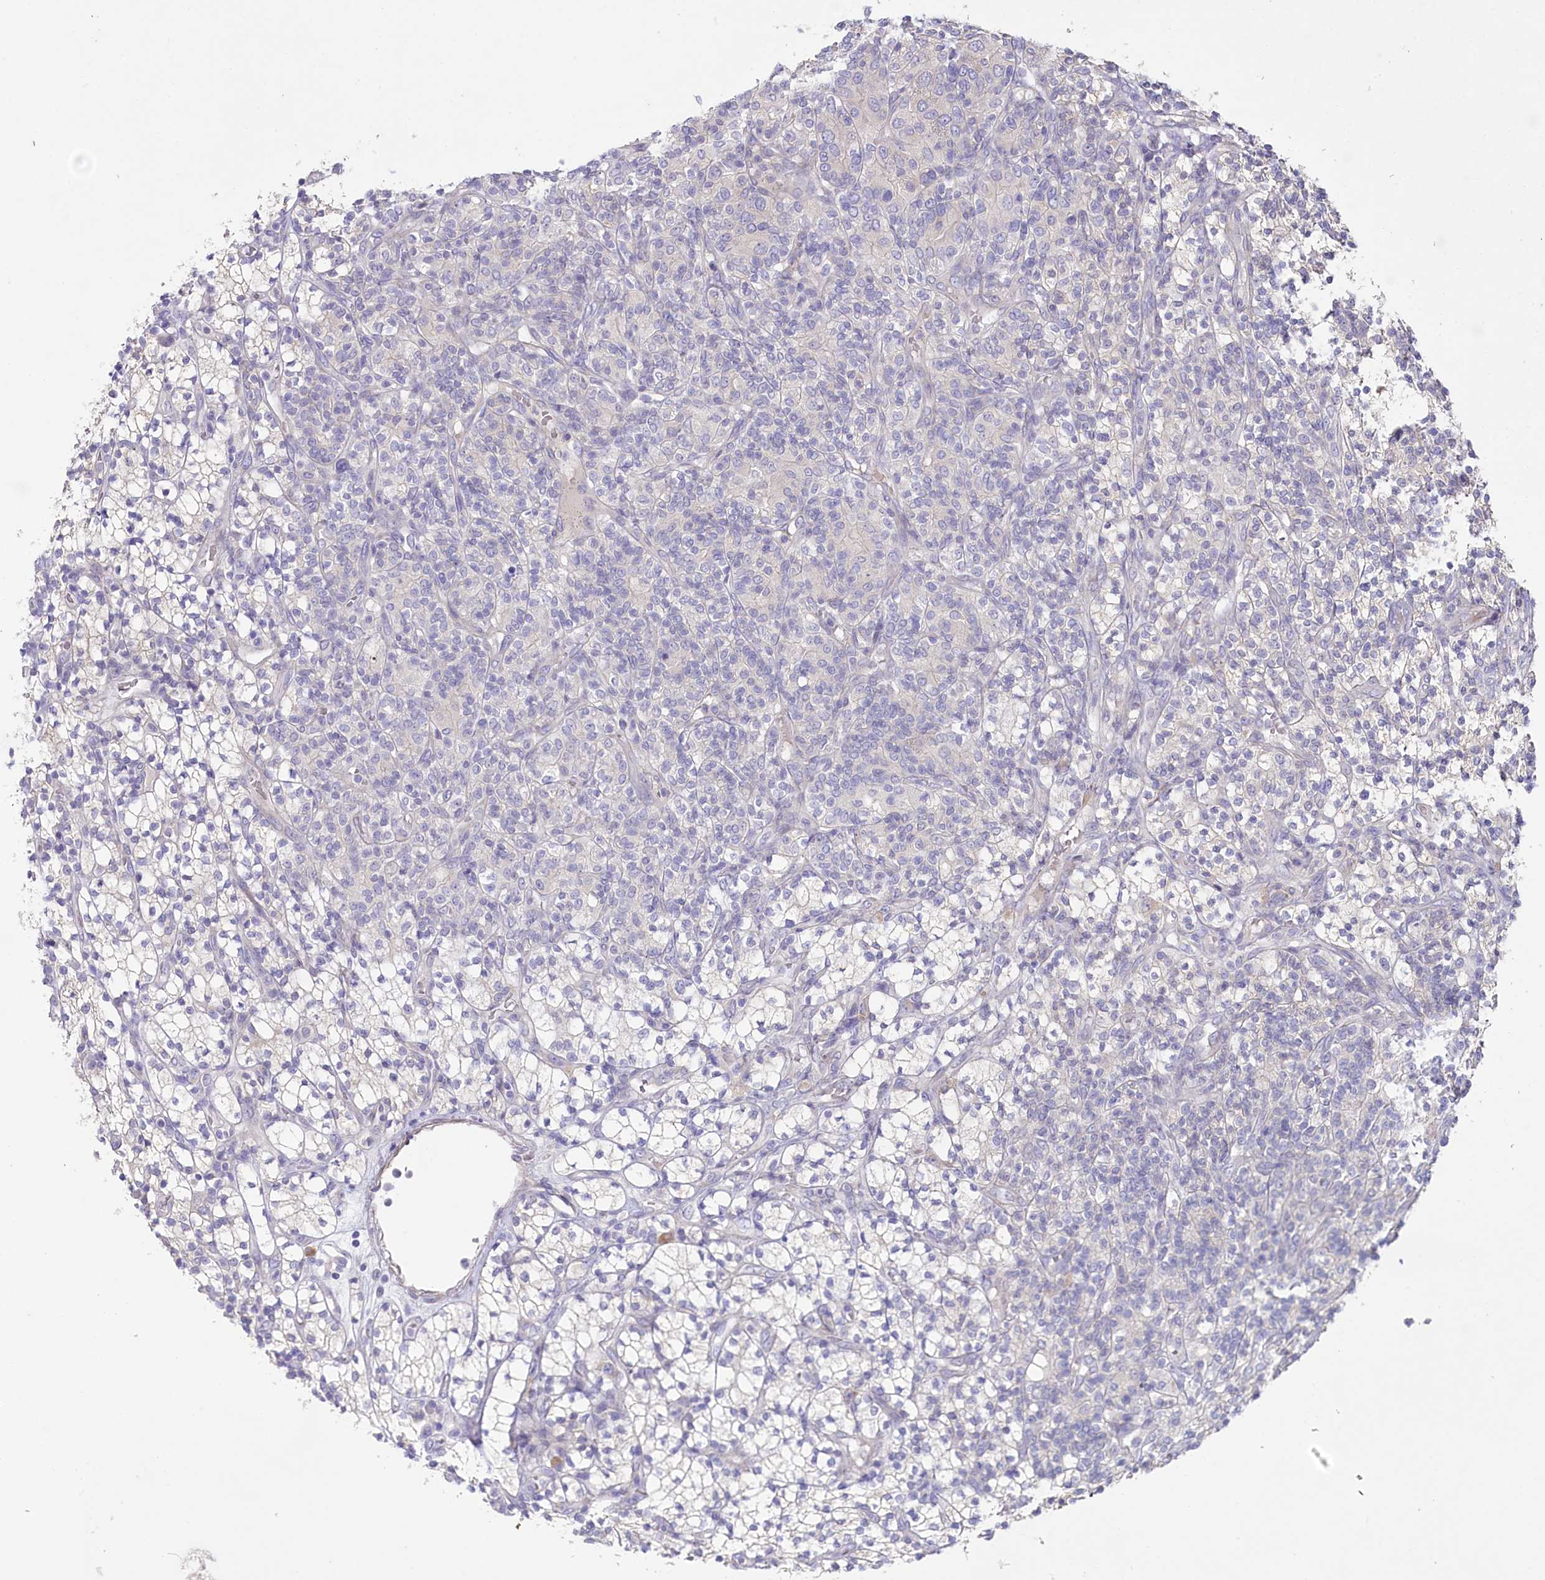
{"staining": {"intensity": "negative", "quantity": "none", "location": "none"}, "tissue": "renal cancer", "cell_type": "Tumor cells", "image_type": "cancer", "snomed": [{"axis": "morphology", "description": "Adenocarcinoma, NOS"}, {"axis": "topography", "description": "Kidney"}], "caption": "Human renal adenocarcinoma stained for a protein using IHC displays no expression in tumor cells.", "gene": "MYOZ1", "patient": {"sex": "male", "age": 77}}